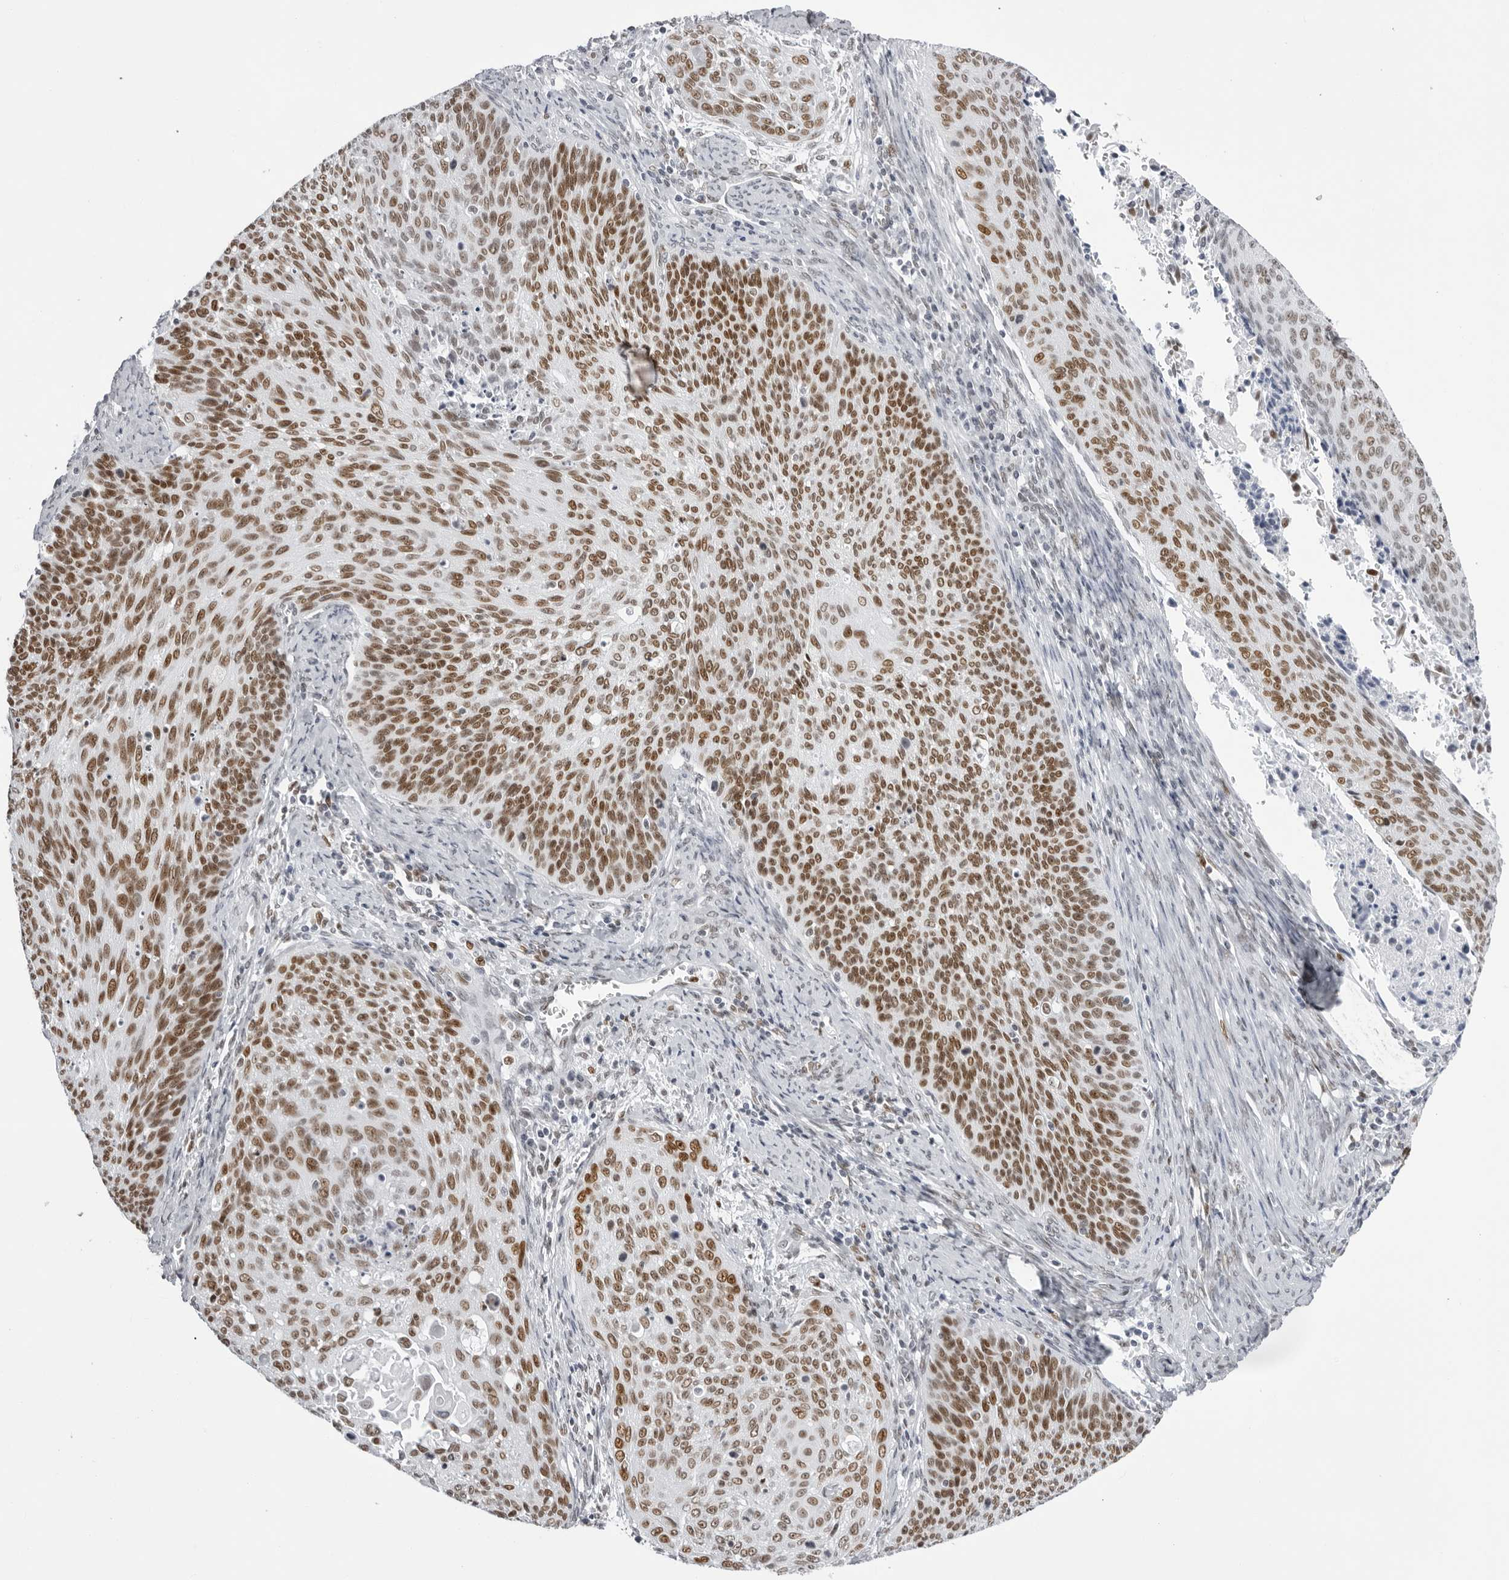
{"staining": {"intensity": "moderate", "quantity": ">75%", "location": "nuclear"}, "tissue": "cervical cancer", "cell_type": "Tumor cells", "image_type": "cancer", "snomed": [{"axis": "morphology", "description": "Squamous cell carcinoma, NOS"}, {"axis": "topography", "description": "Cervix"}], "caption": "The micrograph demonstrates staining of cervical cancer (squamous cell carcinoma), revealing moderate nuclear protein expression (brown color) within tumor cells.", "gene": "IRF2BP2", "patient": {"sex": "female", "age": 55}}